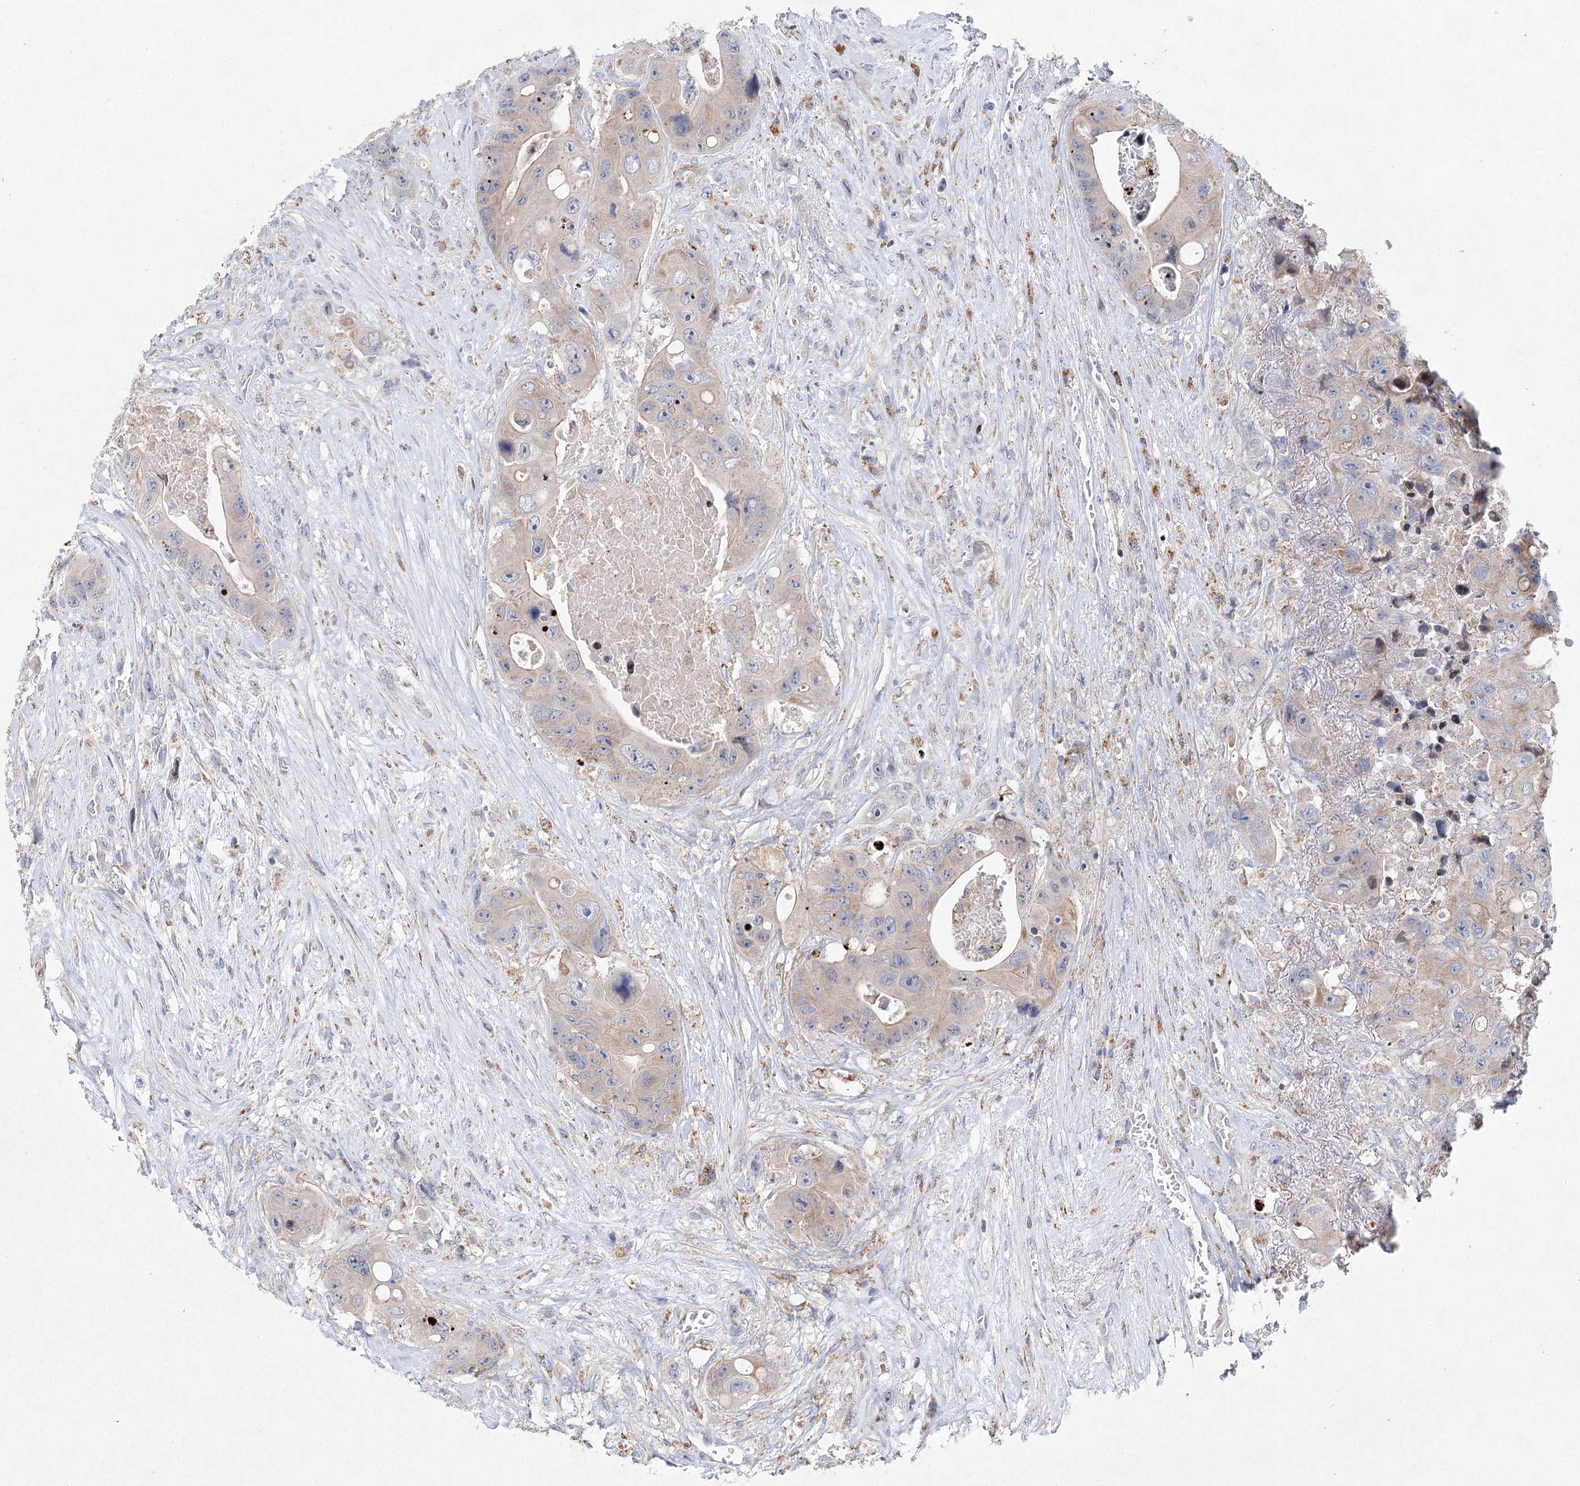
{"staining": {"intensity": "weak", "quantity": "25%-75%", "location": "cytoplasmic/membranous"}, "tissue": "colorectal cancer", "cell_type": "Tumor cells", "image_type": "cancer", "snomed": [{"axis": "morphology", "description": "Adenocarcinoma, NOS"}, {"axis": "topography", "description": "Colon"}], "caption": "Human colorectal adenocarcinoma stained for a protein (brown) demonstrates weak cytoplasmic/membranous positive staining in approximately 25%-75% of tumor cells.", "gene": "XPO6", "patient": {"sex": "female", "age": 46}}